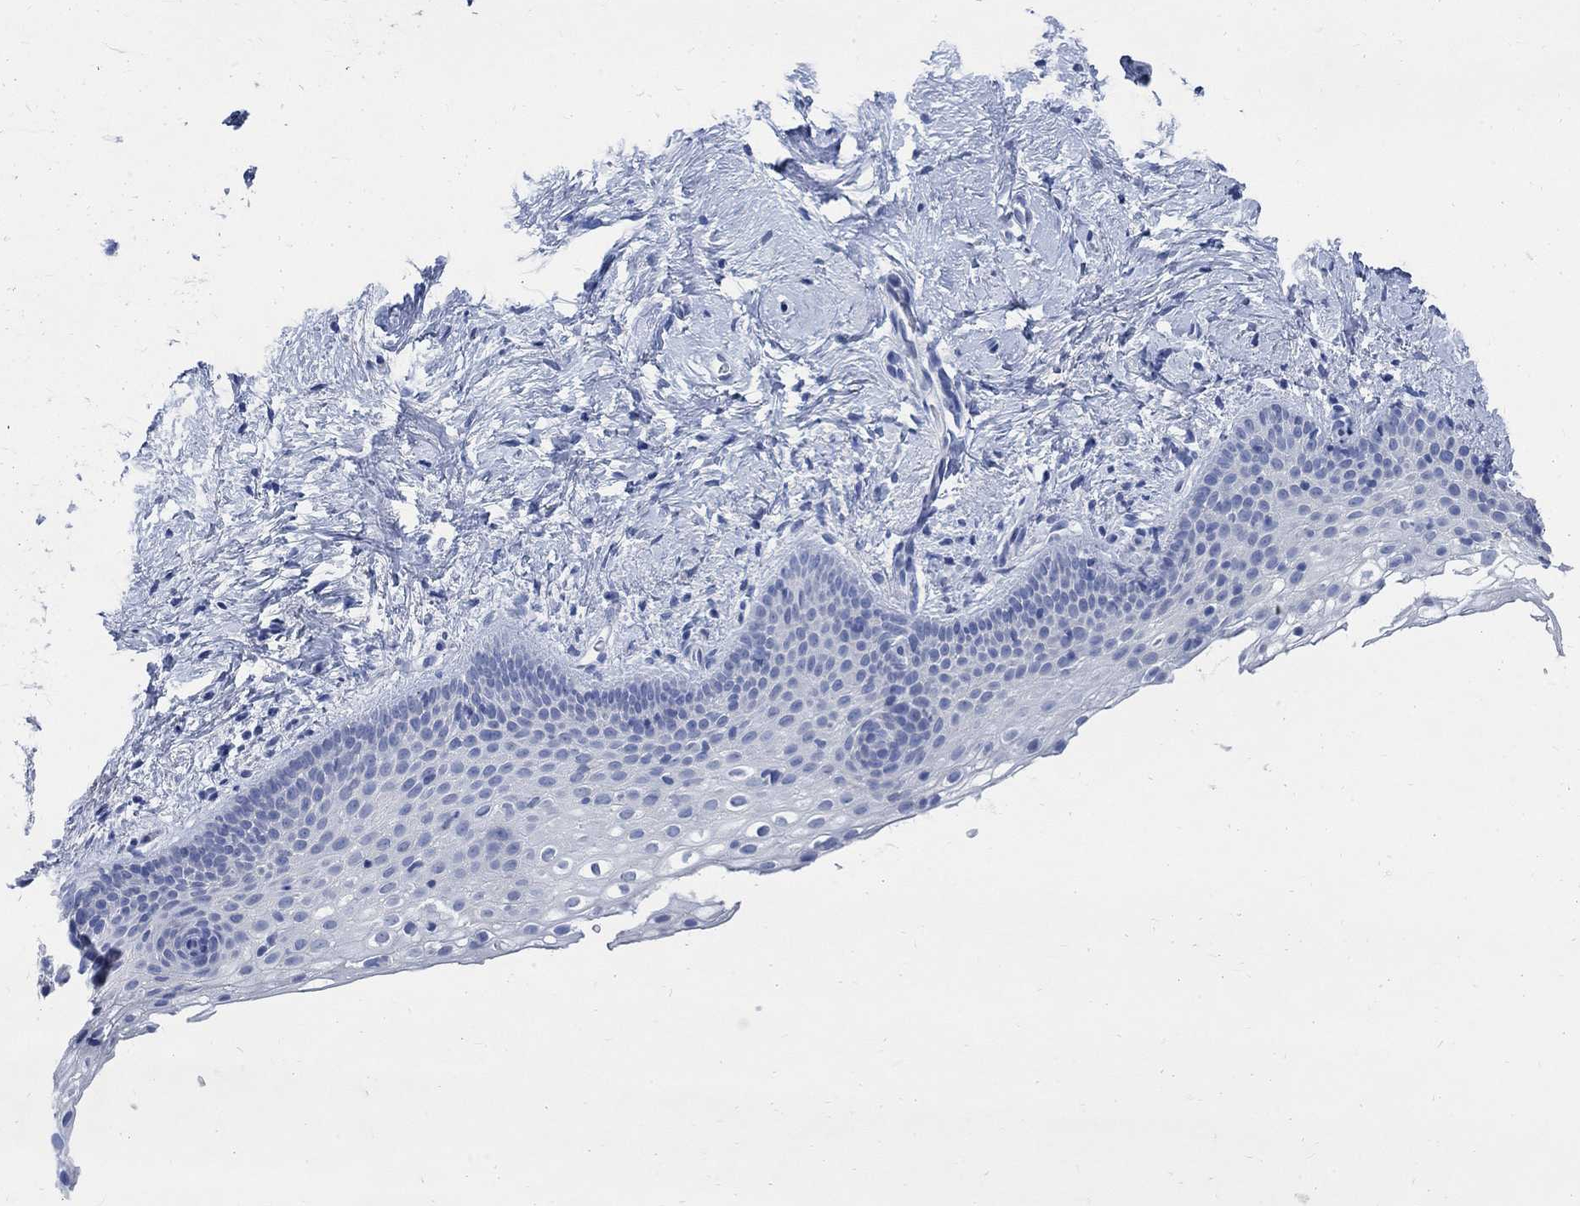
{"staining": {"intensity": "negative", "quantity": "none", "location": "none"}, "tissue": "vagina", "cell_type": "Squamous epithelial cells", "image_type": "normal", "snomed": [{"axis": "morphology", "description": "Normal tissue, NOS"}, {"axis": "topography", "description": "Vagina"}], "caption": "High magnification brightfield microscopy of unremarkable vagina stained with DAB (brown) and counterstained with hematoxylin (blue): squamous epithelial cells show no significant staining.", "gene": "CAMK2N1", "patient": {"sex": "female", "age": 61}}